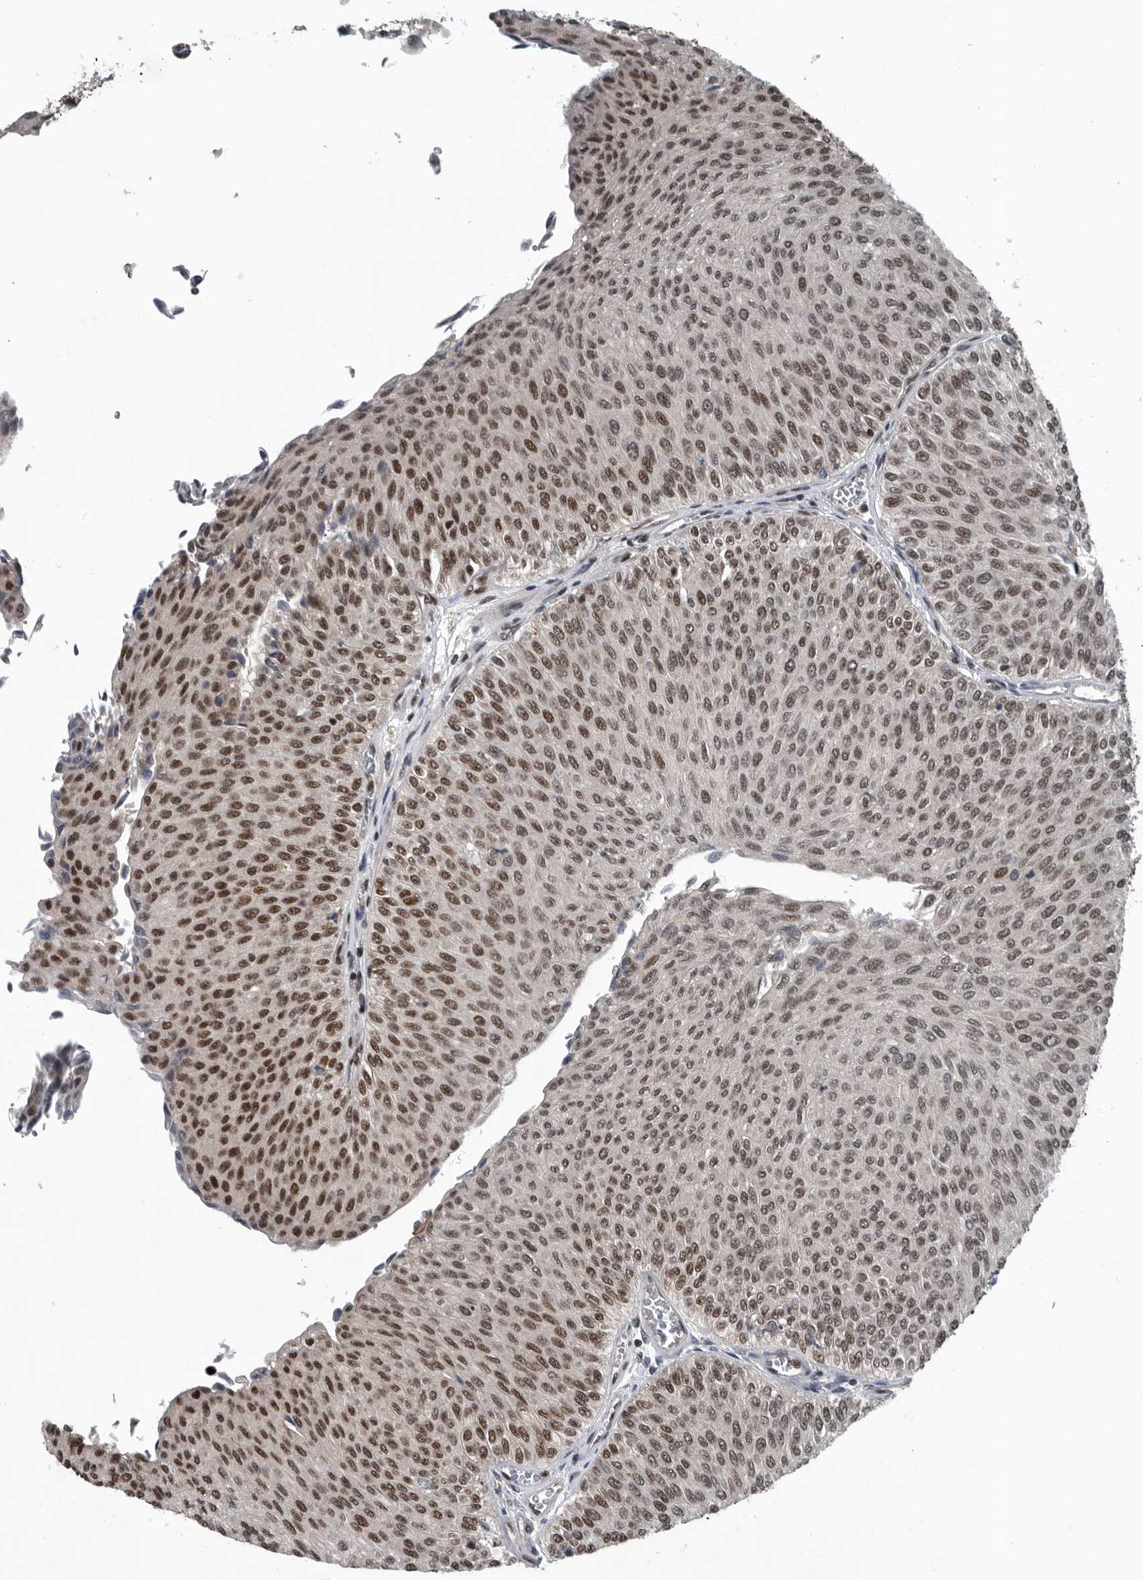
{"staining": {"intensity": "moderate", "quantity": ">75%", "location": "nuclear"}, "tissue": "urothelial cancer", "cell_type": "Tumor cells", "image_type": "cancer", "snomed": [{"axis": "morphology", "description": "Urothelial carcinoma, Low grade"}, {"axis": "topography", "description": "Urinary bladder"}], "caption": "Urothelial cancer tissue demonstrates moderate nuclear staining in approximately >75% of tumor cells (DAB = brown stain, brightfield microscopy at high magnification).", "gene": "SENP7", "patient": {"sex": "male", "age": 78}}